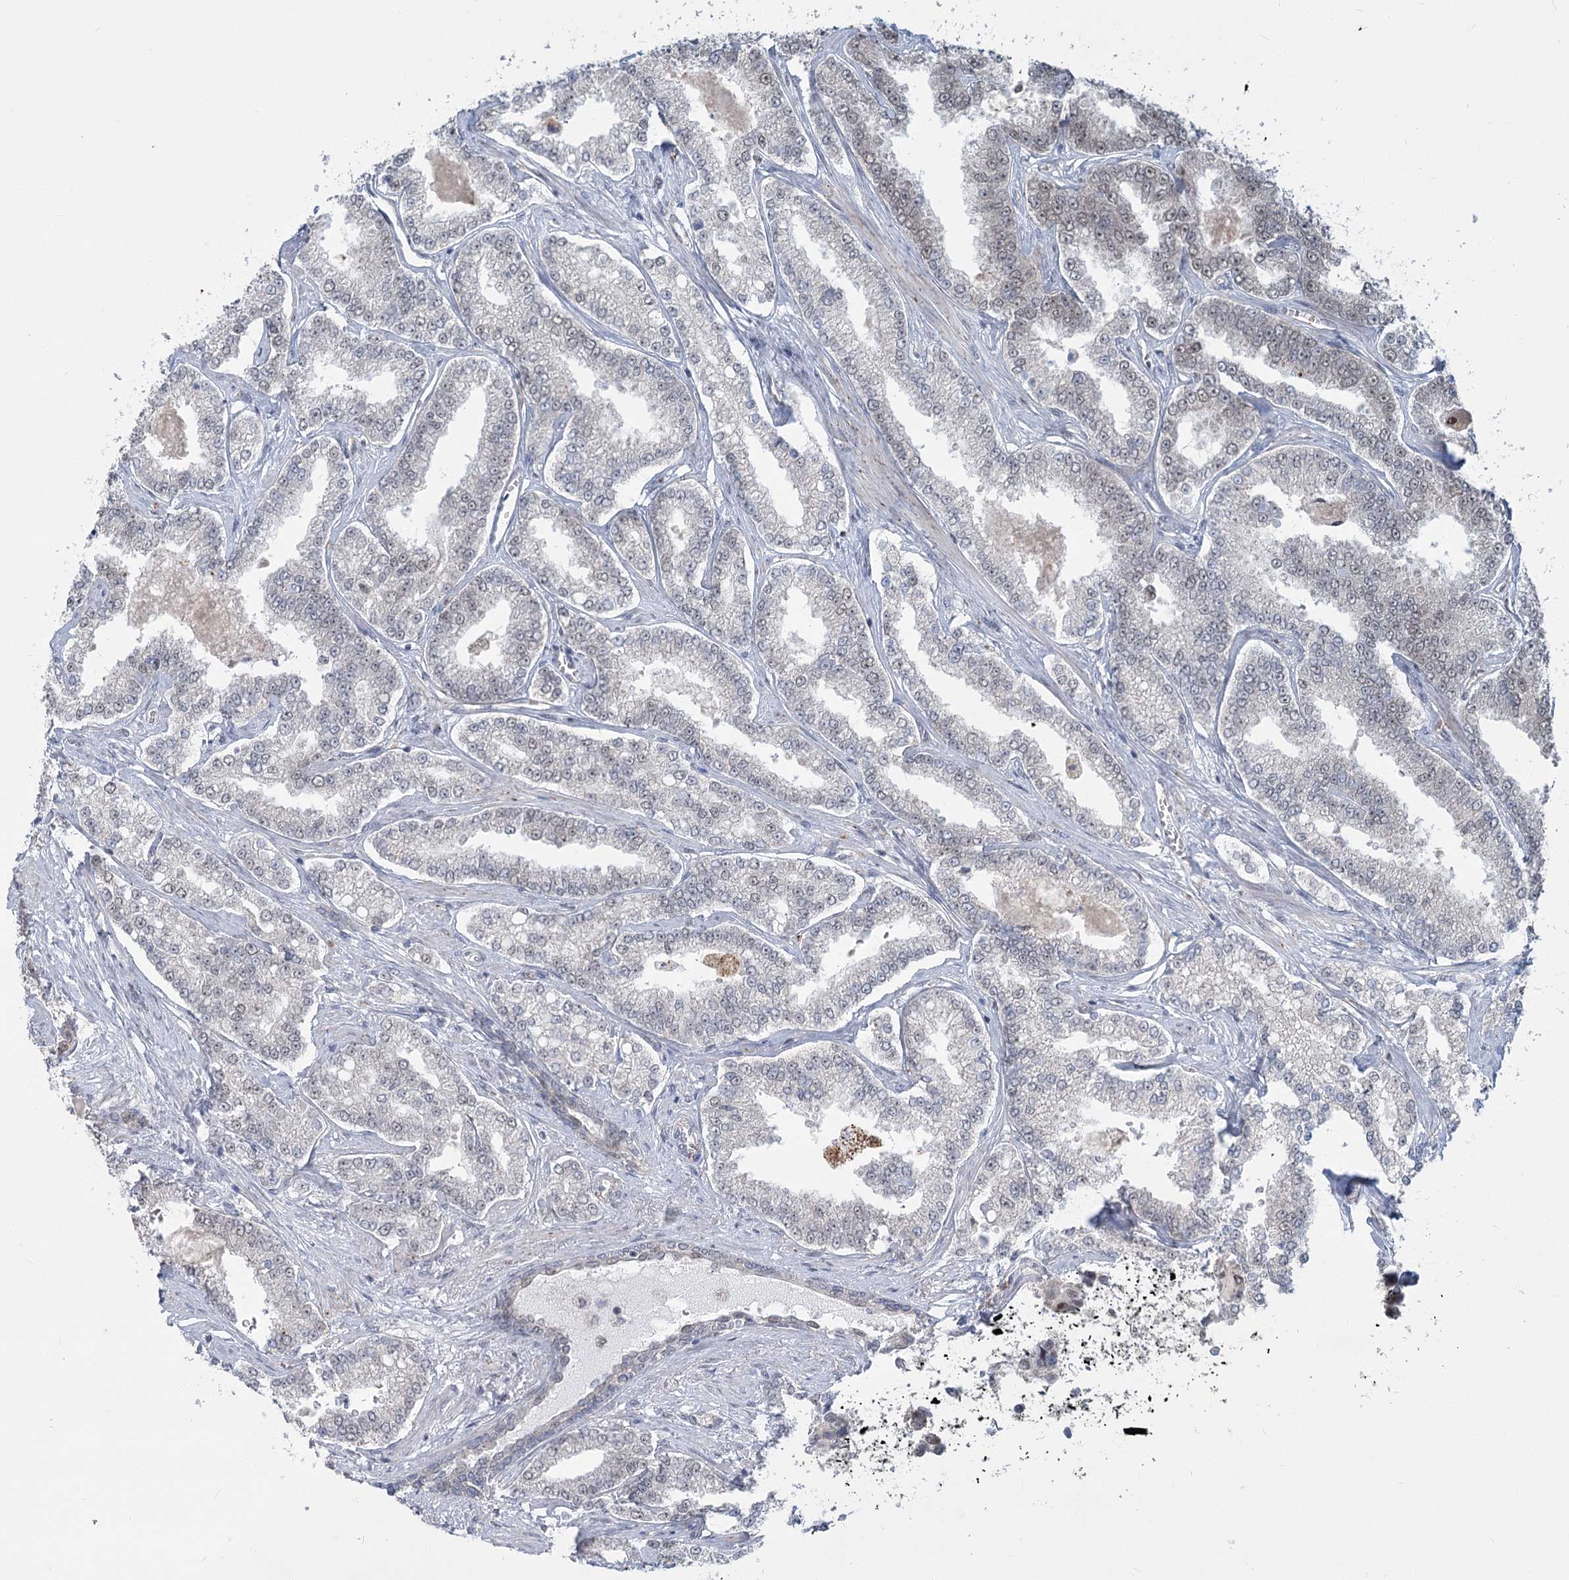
{"staining": {"intensity": "weak", "quantity": "25%-75%", "location": "cytoplasmic/membranous"}, "tissue": "prostate cancer", "cell_type": "Tumor cells", "image_type": "cancer", "snomed": [{"axis": "morphology", "description": "Normal tissue, NOS"}, {"axis": "morphology", "description": "Adenocarcinoma, High grade"}, {"axis": "topography", "description": "Prostate"}], "caption": "Weak cytoplasmic/membranous positivity is identified in about 25%-75% of tumor cells in high-grade adenocarcinoma (prostate).", "gene": "MTG1", "patient": {"sex": "male", "age": 83}}